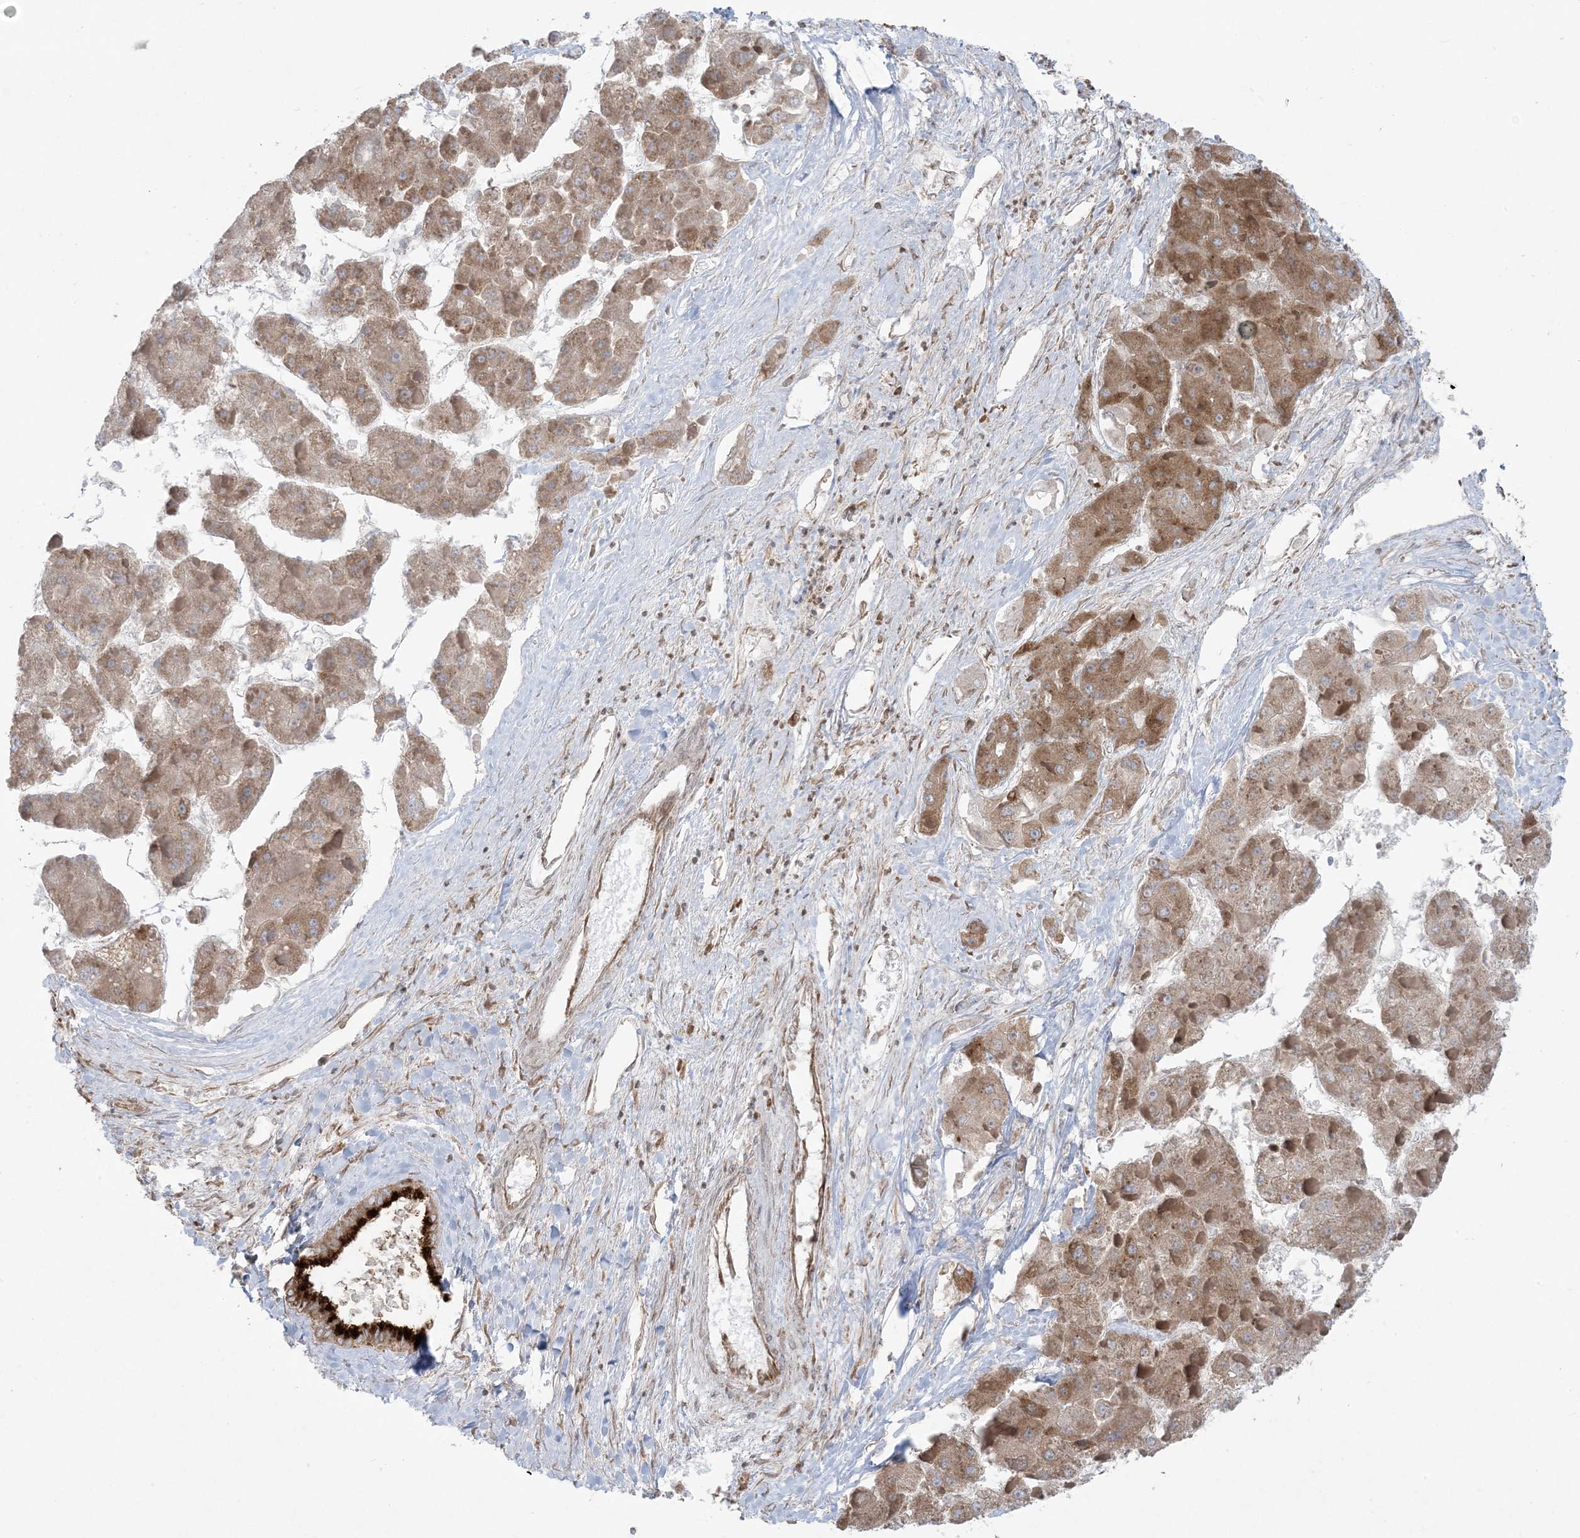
{"staining": {"intensity": "strong", "quantity": ">75%", "location": "cytoplasmic/membranous"}, "tissue": "liver cancer", "cell_type": "Tumor cells", "image_type": "cancer", "snomed": [{"axis": "morphology", "description": "Carcinoma, Hepatocellular, NOS"}, {"axis": "topography", "description": "Liver"}], "caption": "Liver cancer (hepatocellular carcinoma) was stained to show a protein in brown. There is high levels of strong cytoplasmic/membranous staining in approximately >75% of tumor cells. Using DAB (brown) and hematoxylin (blue) stains, captured at high magnification using brightfield microscopy.", "gene": "UBXN4", "patient": {"sex": "female", "age": 73}}